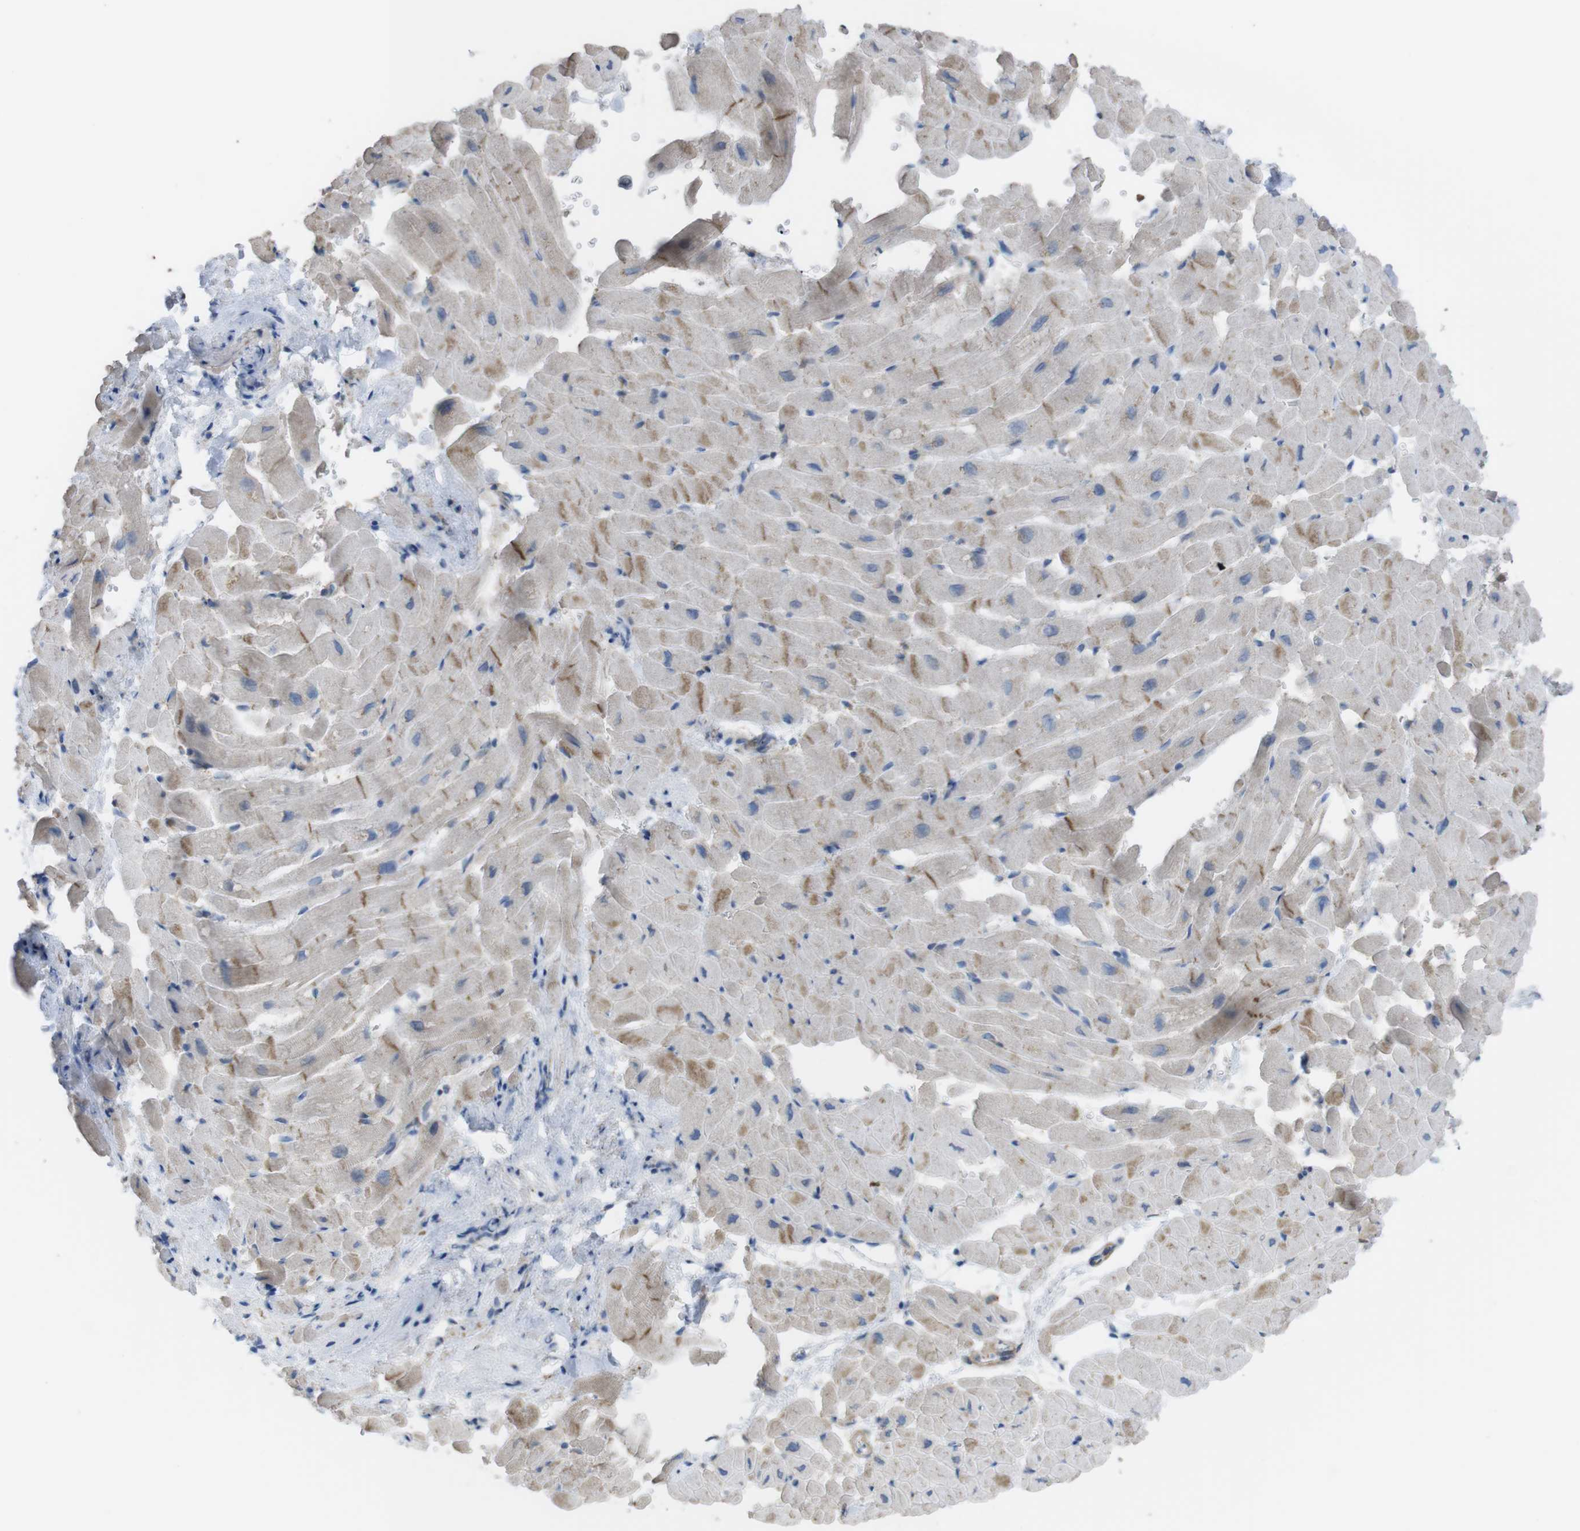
{"staining": {"intensity": "moderate", "quantity": "25%-75%", "location": "cytoplasmic/membranous"}, "tissue": "heart muscle", "cell_type": "Cardiomyocytes", "image_type": "normal", "snomed": [{"axis": "morphology", "description": "Normal tissue, NOS"}, {"axis": "topography", "description": "Heart"}], "caption": "Immunohistochemical staining of normal human heart muscle exhibits moderate cytoplasmic/membranous protein staining in approximately 25%-75% of cardiomyocytes. The protein is shown in brown color, while the nuclei are stained blue.", "gene": "PRKCD", "patient": {"sex": "male", "age": 45}}